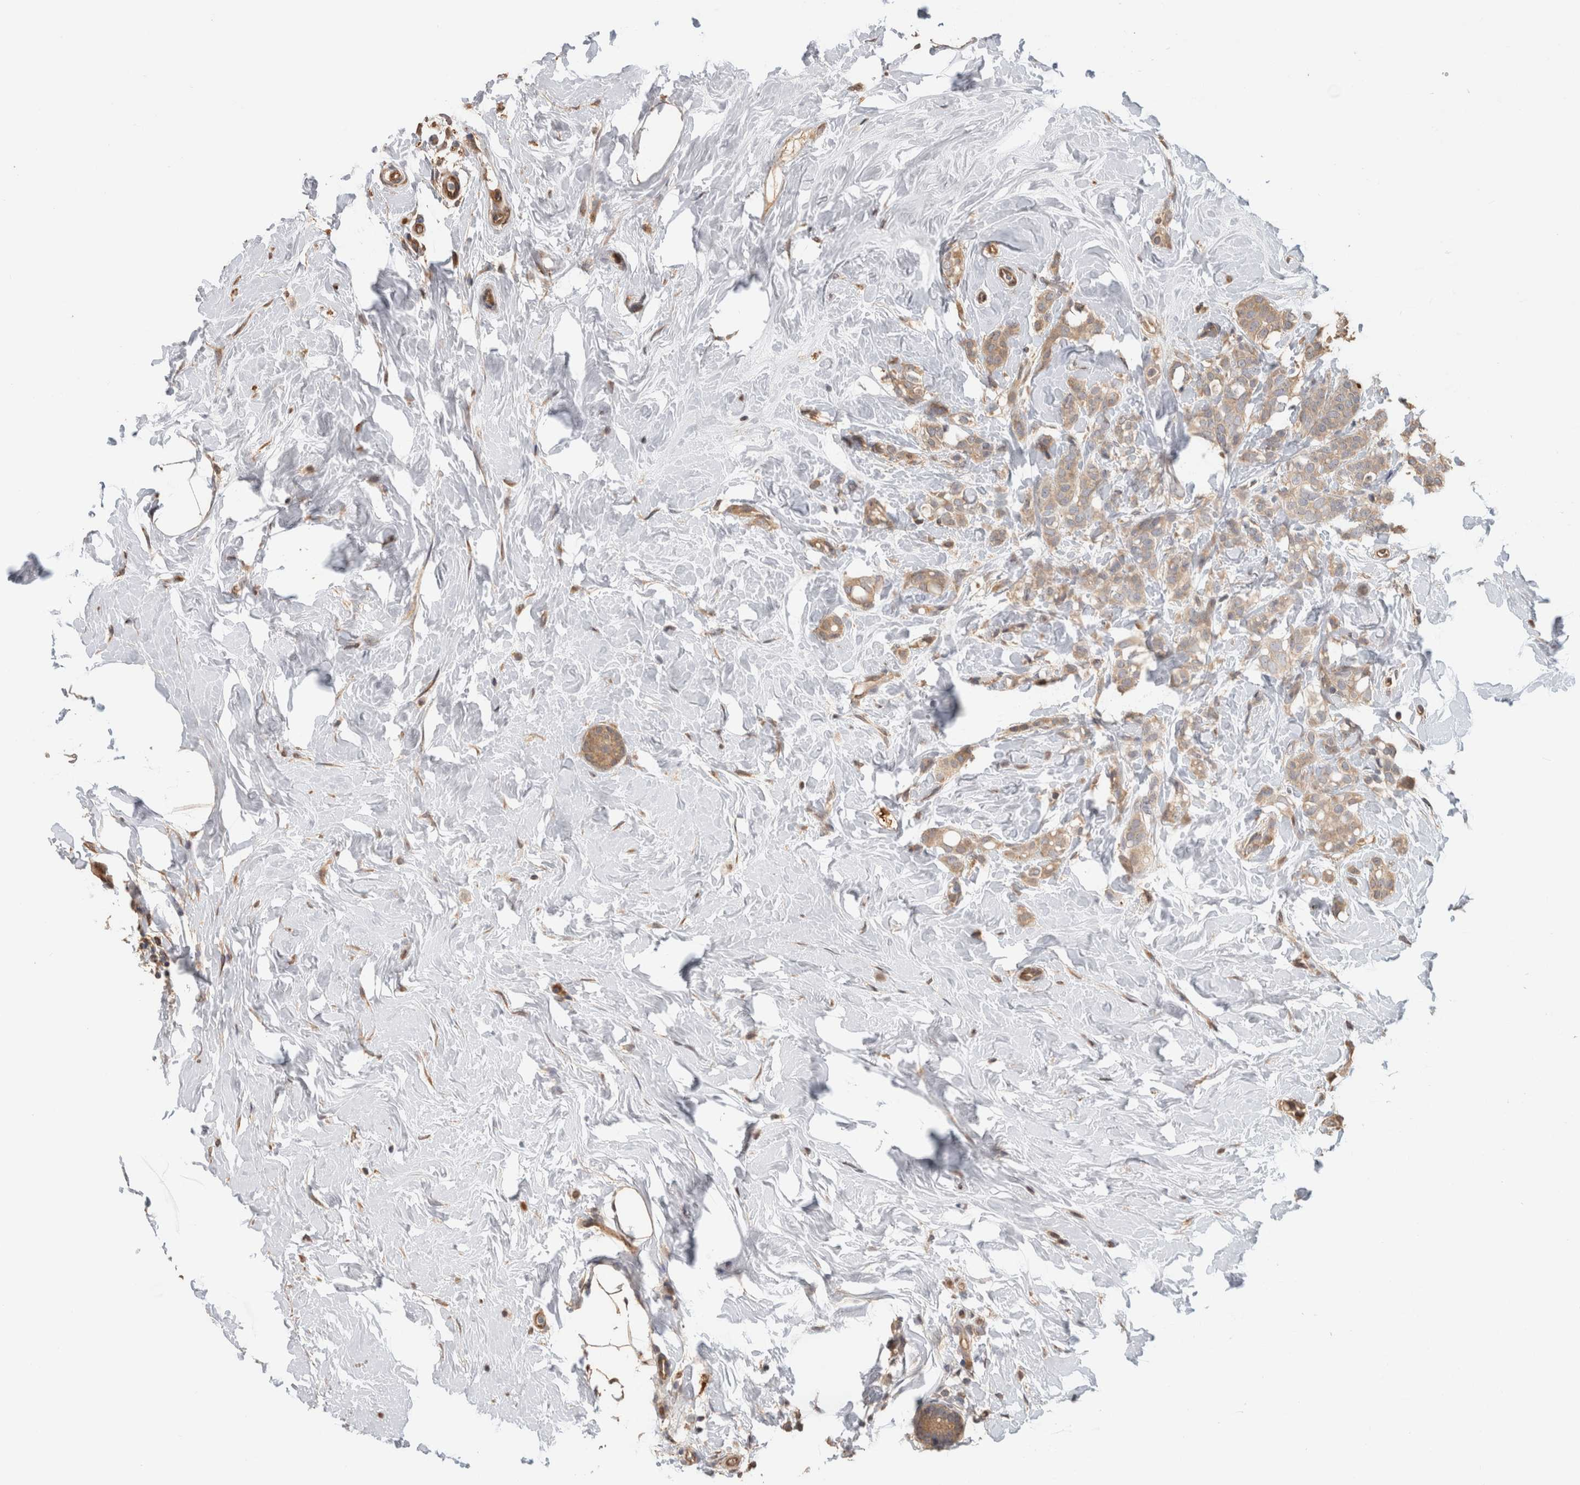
{"staining": {"intensity": "weak", "quantity": ">75%", "location": "cytoplasmic/membranous"}, "tissue": "breast cancer", "cell_type": "Tumor cells", "image_type": "cancer", "snomed": [{"axis": "morphology", "description": "Lobular carcinoma, in situ"}, {"axis": "morphology", "description": "Lobular carcinoma"}, {"axis": "topography", "description": "Breast"}], "caption": "Protein staining shows weak cytoplasmic/membranous staining in about >75% of tumor cells in lobular carcinoma (breast).", "gene": "CLIP1", "patient": {"sex": "female", "age": 41}}